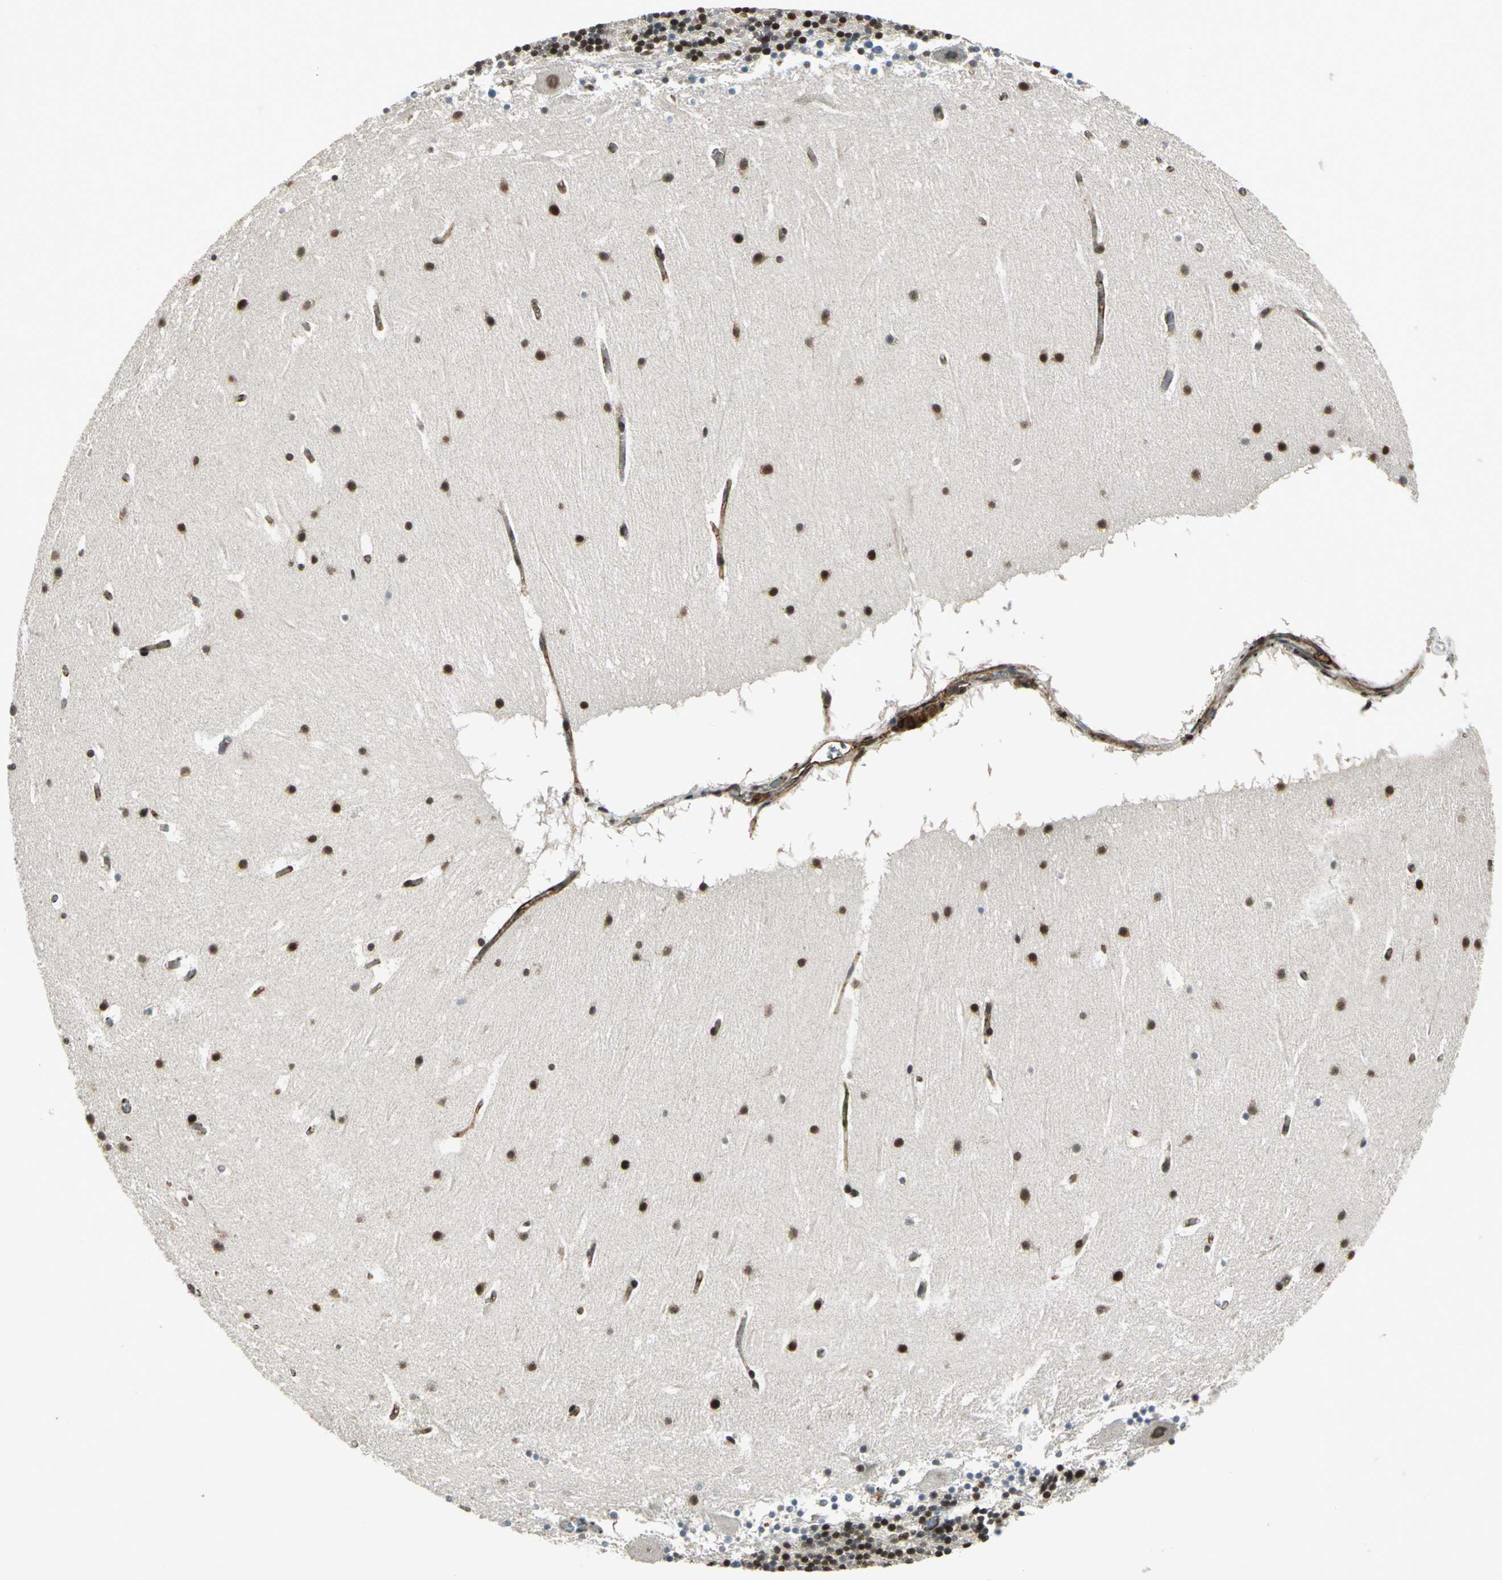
{"staining": {"intensity": "strong", "quantity": ">75%", "location": "nuclear"}, "tissue": "cerebellum", "cell_type": "Cells in granular layer", "image_type": "normal", "snomed": [{"axis": "morphology", "description": "Normal tissue, NOS"}, {"axis": "topography", "description": "Cerebellum"}], "caption": "Strong nuclear staining is seen in approximately >75% of cells in granular layer in unremarkable cerebellum.", "gene": "NR2C2", "patient": {"sex": "male", "age": 45}}